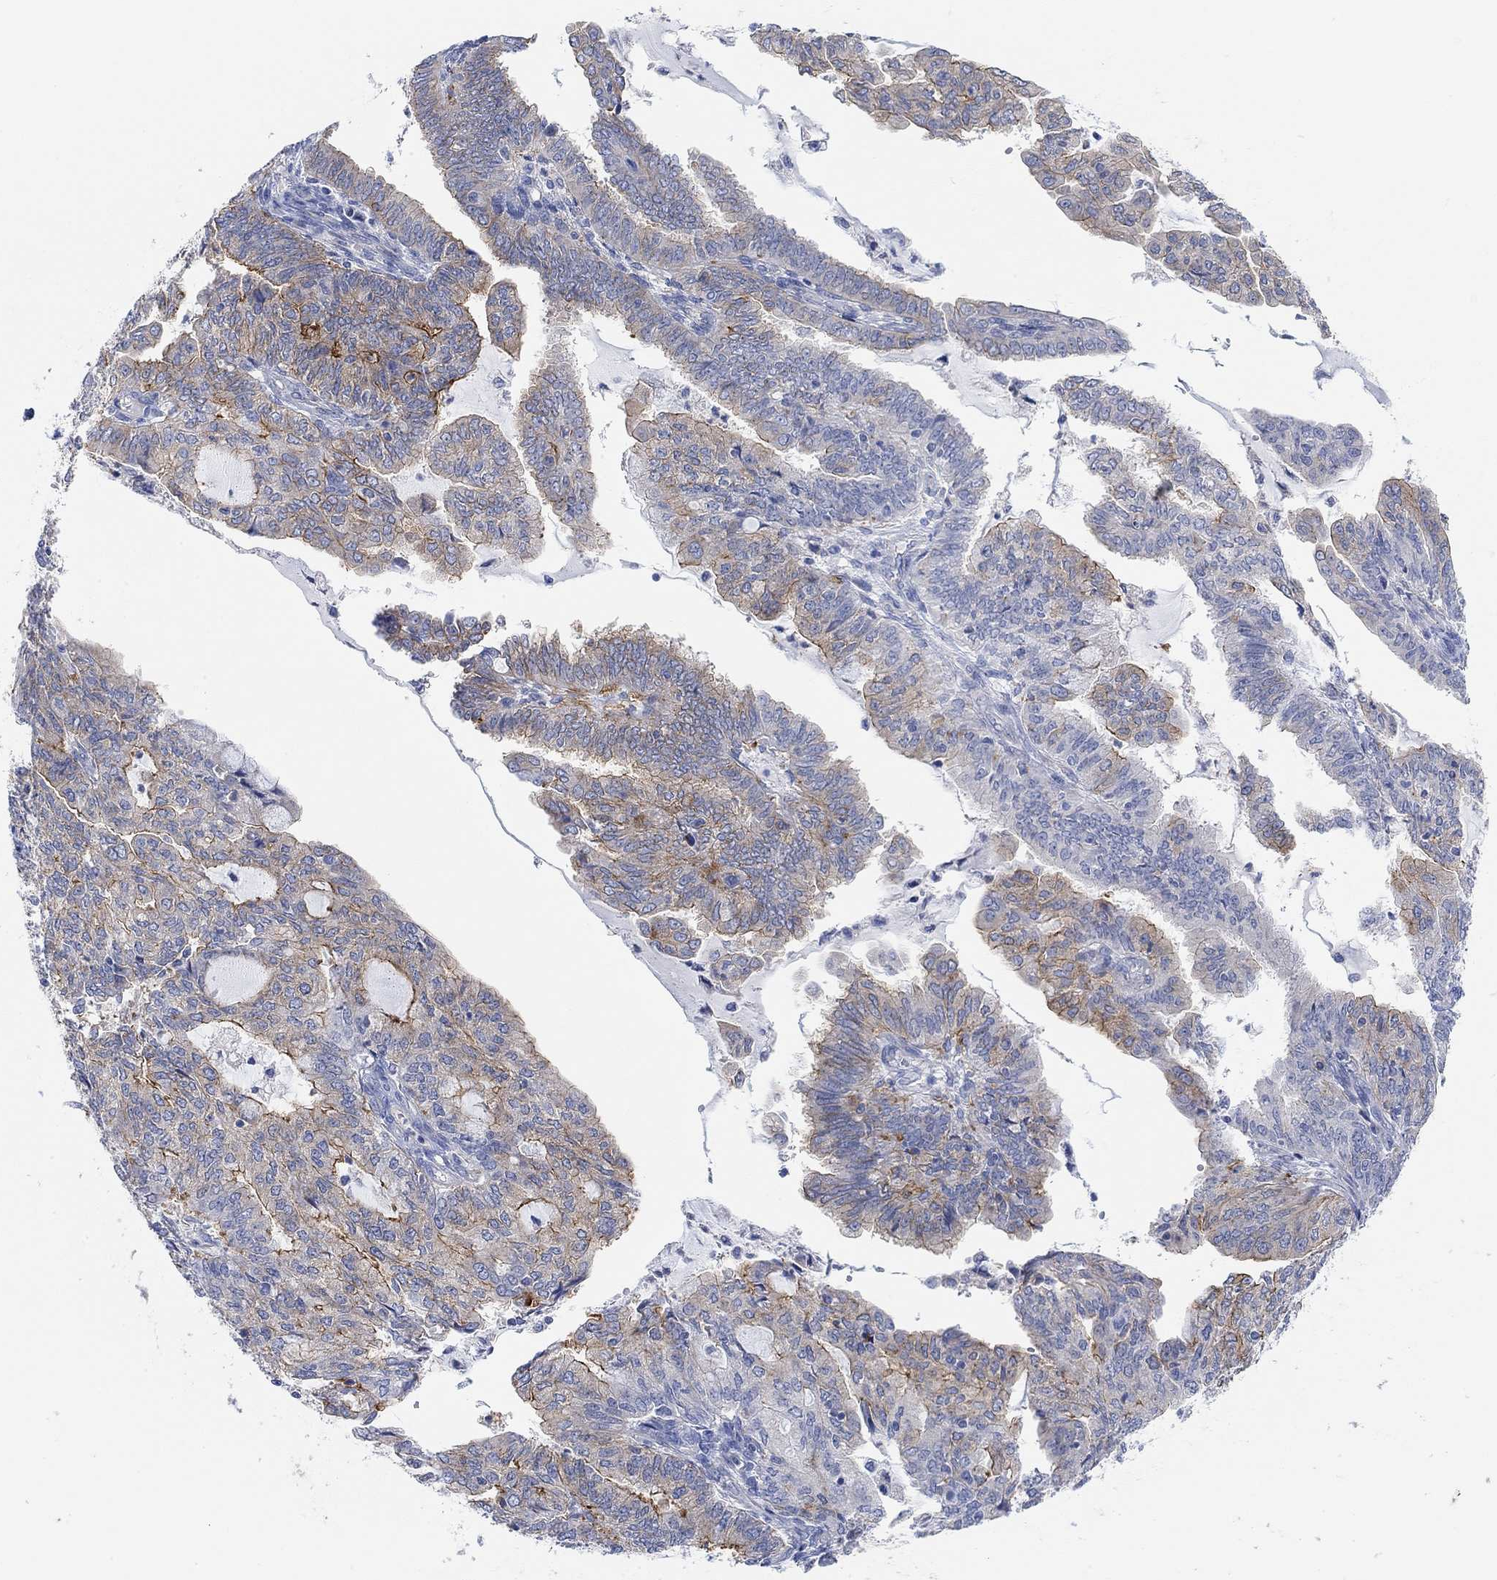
{"staining": {"intensity": "strong", "quantity": "<25%", "location": "cytoplasmic/membranous"}, "tissue": "endometrial cancer", "cell_type": "Tumor cells", "image_type": "cancer", "snomed": [{"axis": "morphology", "description": "Adenocarcinoma, NOS"}, {"axis": "topography", "description": "Endometrium"}], "caption": "Protein staining displays strong cytoplasmic/membranous positivity in approximately <25% of tumor cells in endometrial adenocarcinoma.", "gene": "RGS1", "patient": {"sex": "female", "age": 82}}